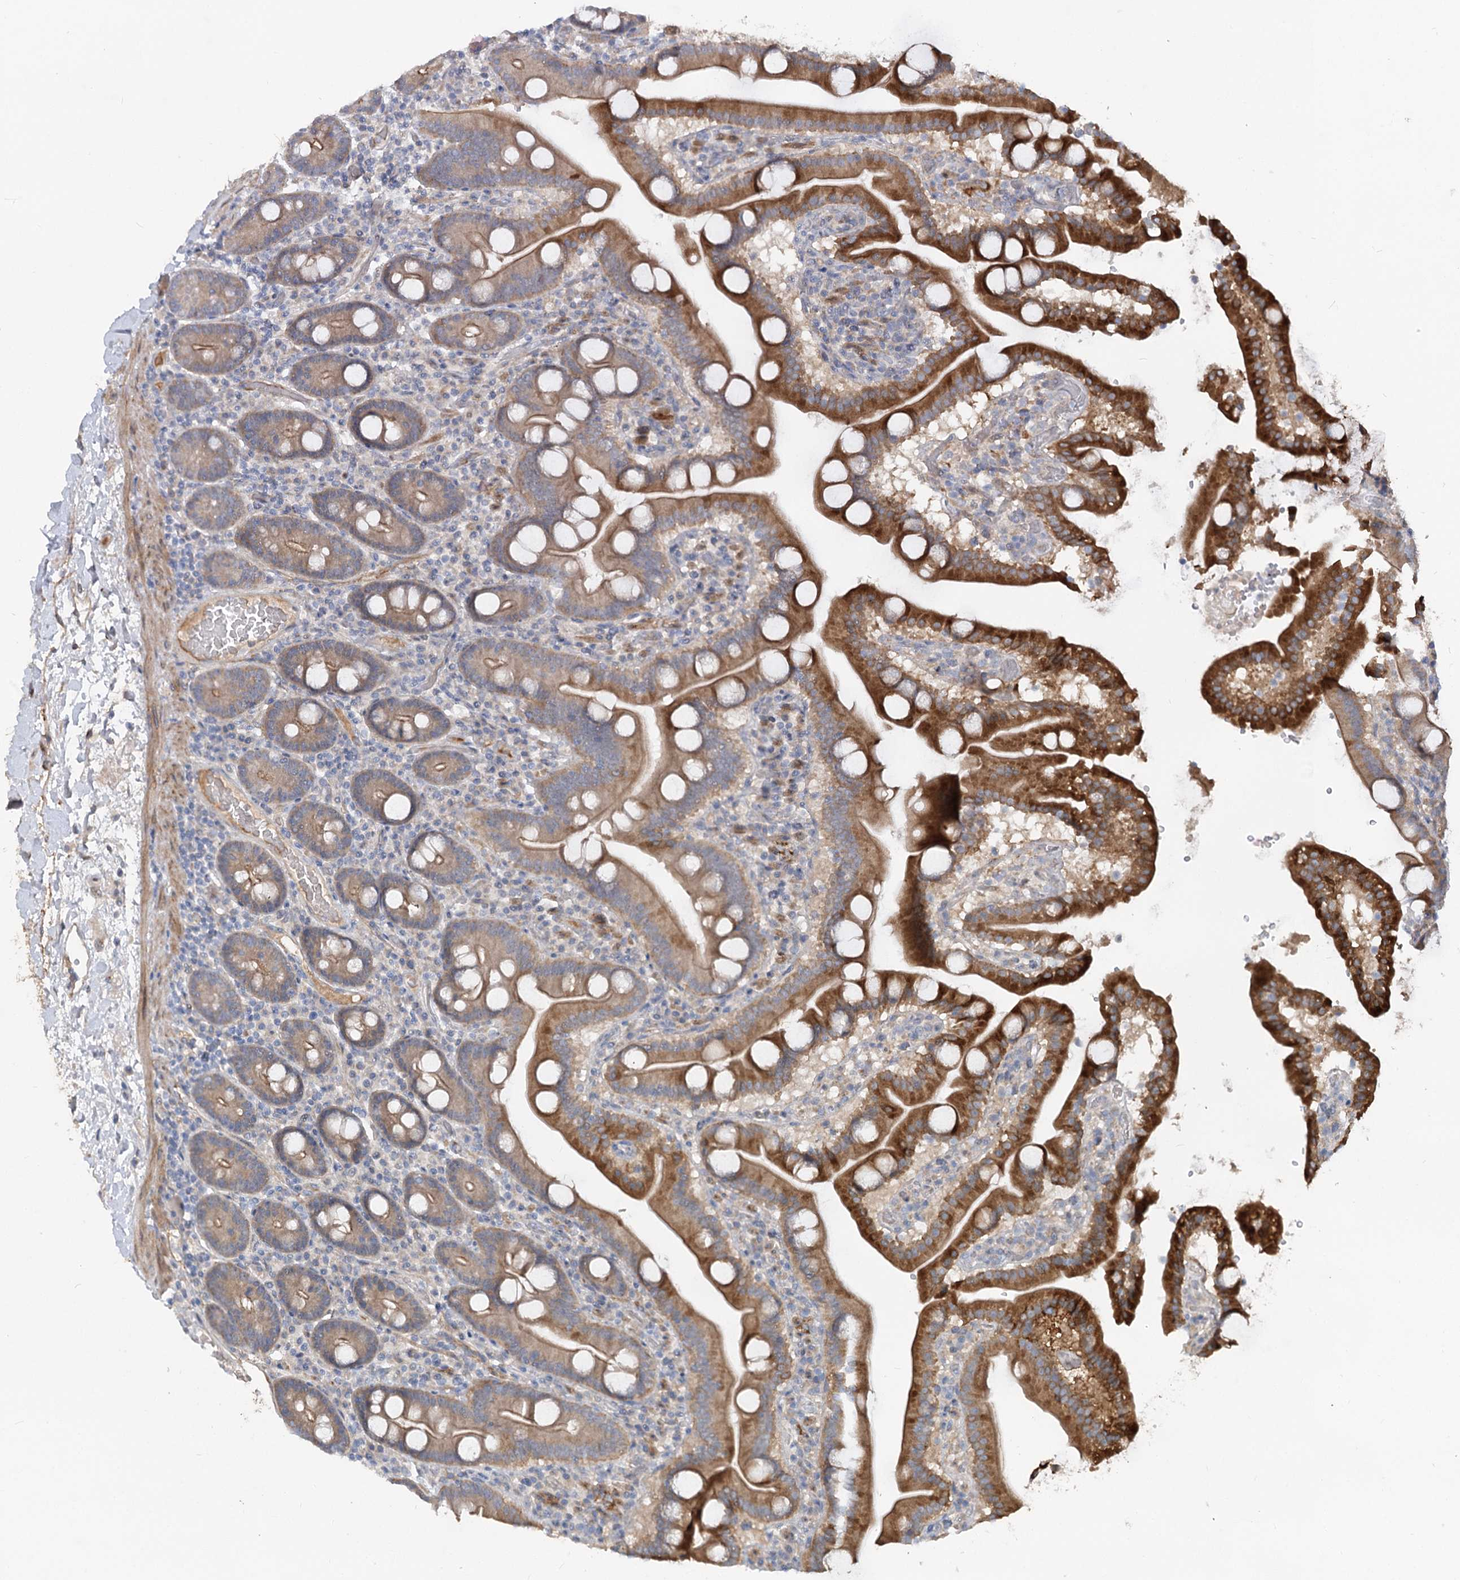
{"staining": {"intensity": "strong", "quantity": ">75%", "location": "cytoplasmic/membranous"}, "tissue": "duodenum", "cell_type": "Glandular cells", "image_type": "normal", "snomed": [{"axis": "morphology", "description": "Normal tissue, NOS"}, {"axis": "topography", "description": "Duodenum"}], "caption": "Immunohistochemistry micrograph of benign duodenum stained for a protein (brown), which demonstrates high levels of strong cytoplasmic/membranous staining in about >75% of glandular cells.", "gene": "FGF19", "patient": {"sex": "male", "age": 55}}